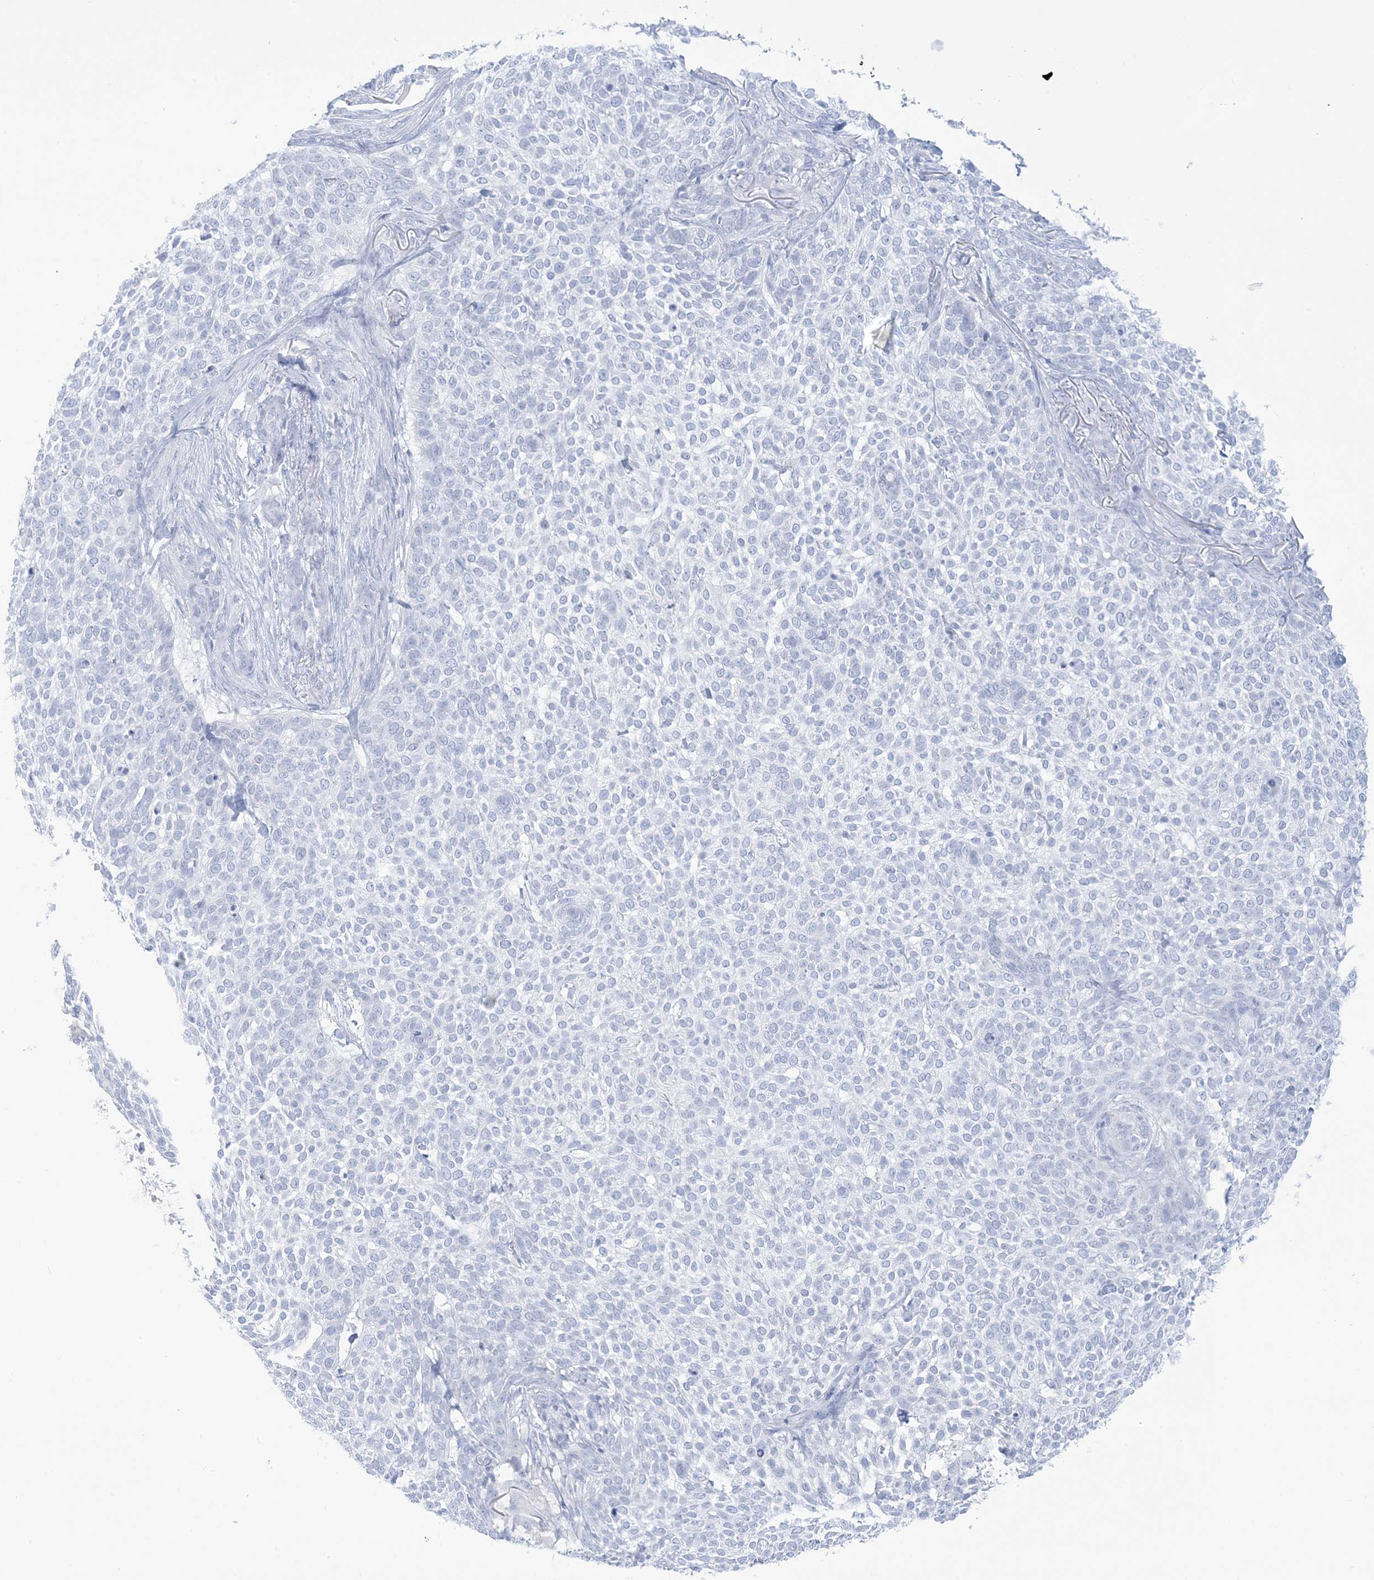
{"staining": {"intensity": "negative", "quantity": "none", "location": "none"}, "tissue": "skin cancer", "cell_type": "Tumor cells", "image_type": "cancer", "snomed": [{"axis": "morphology", "description": "Basal cell carcinoma"}, {"axis": "topography", "description": "Skin"}], "caption": "Skin cancer was stained to show a protein in brown. There is no significant staining in tumor cells.", "gene": "AGXT", "patient": {"sex": "female", "age": 64}}